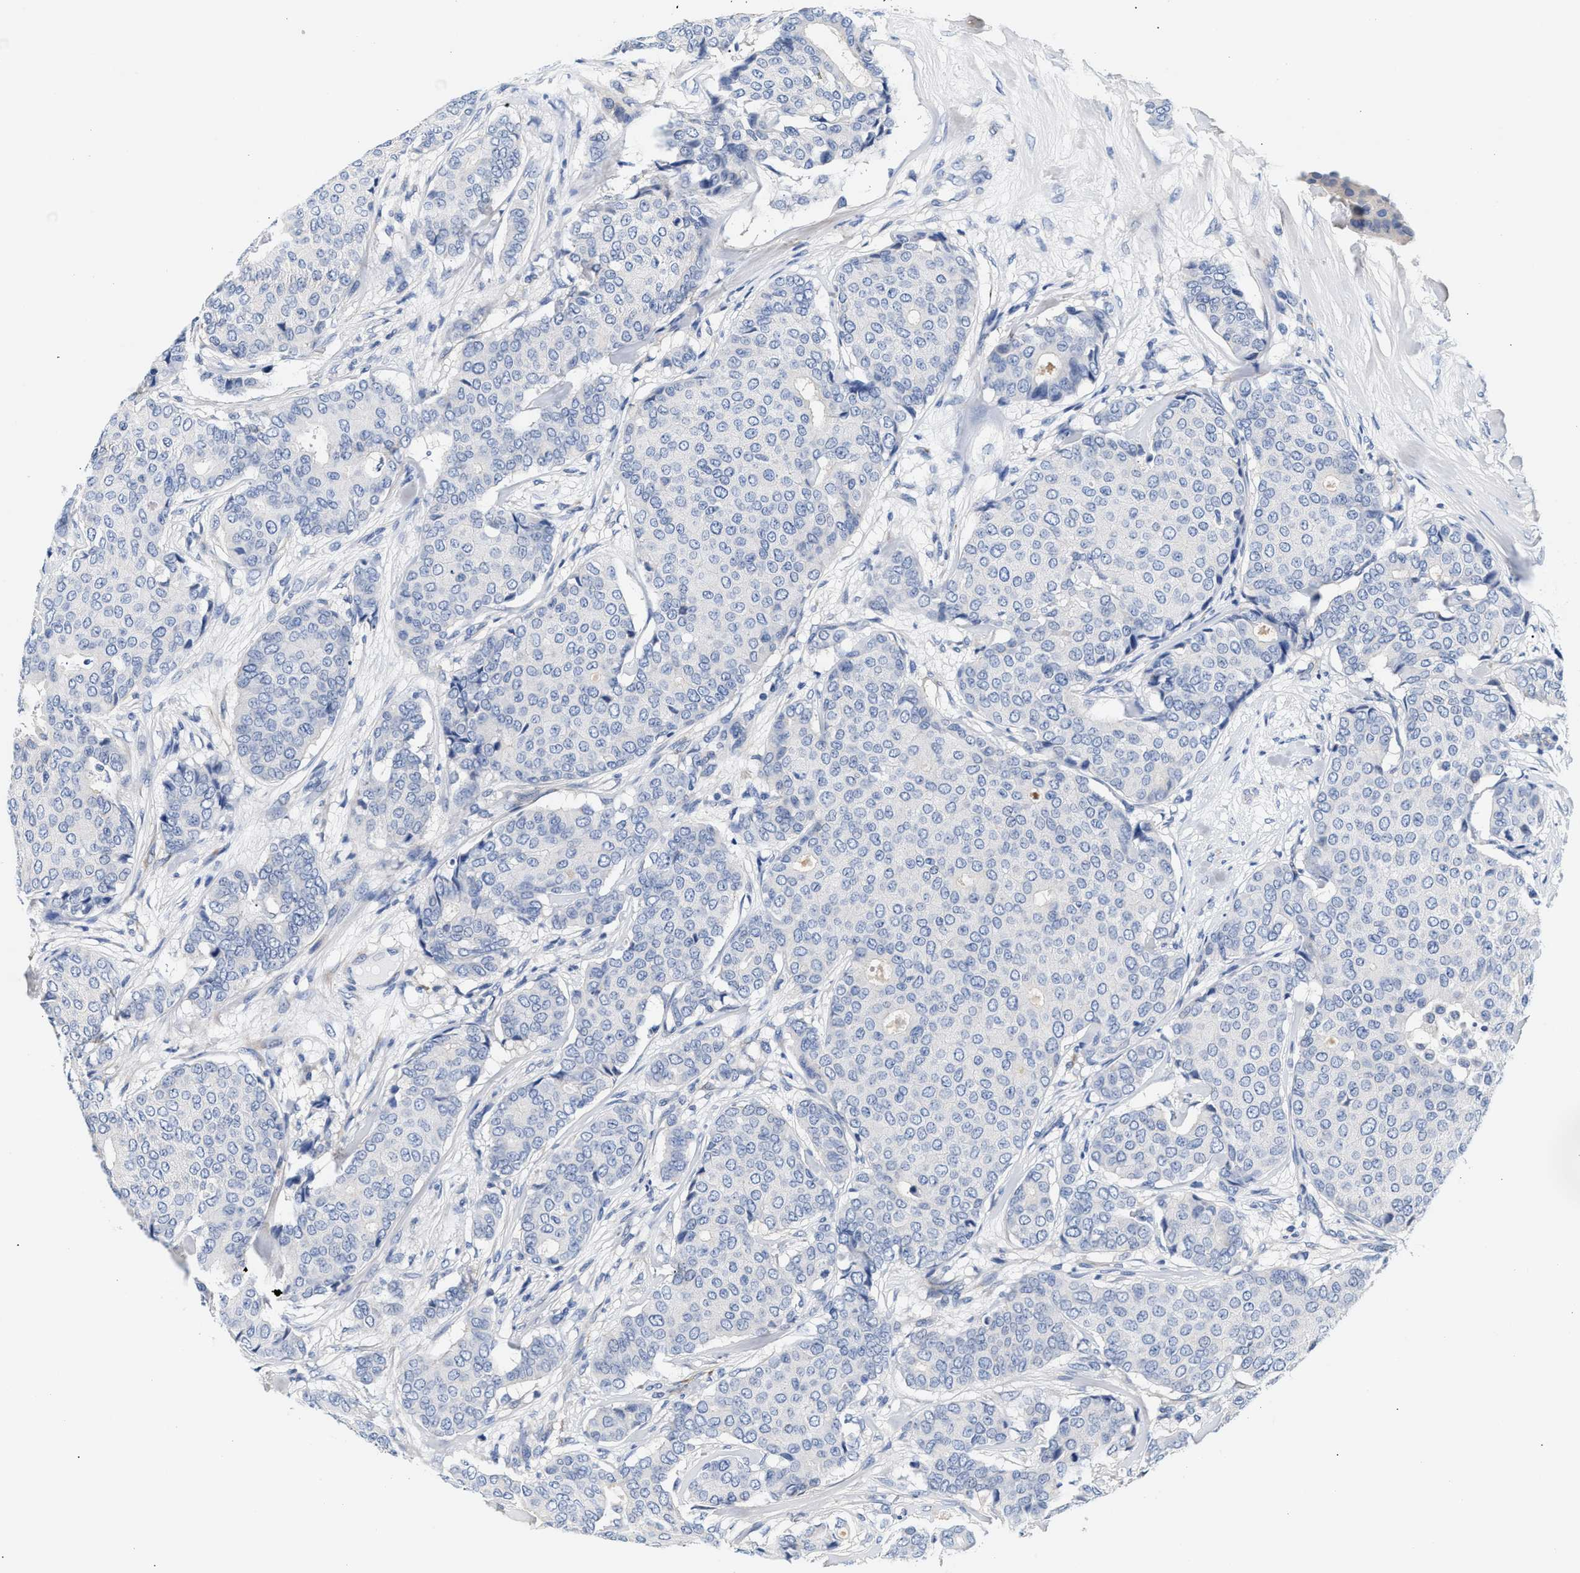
{"staining": {"intensity": "negative", "quantity": "none", "location": "none"}, "tissue": "breast cancer", "cell_type": "Tumor cells", "image_type": "cancer", "snomed": [{"axis": "morphology", "description": "Duct carcinoma"}, {"axis": "topography", "description": "Breast"}], "caption": "There is no significant positivity in tumor cells of breast cancer (infiltrating ductal carcinoma).", "gene": "ACTL7B", "patient": {"sex": "female", "age": 75}}